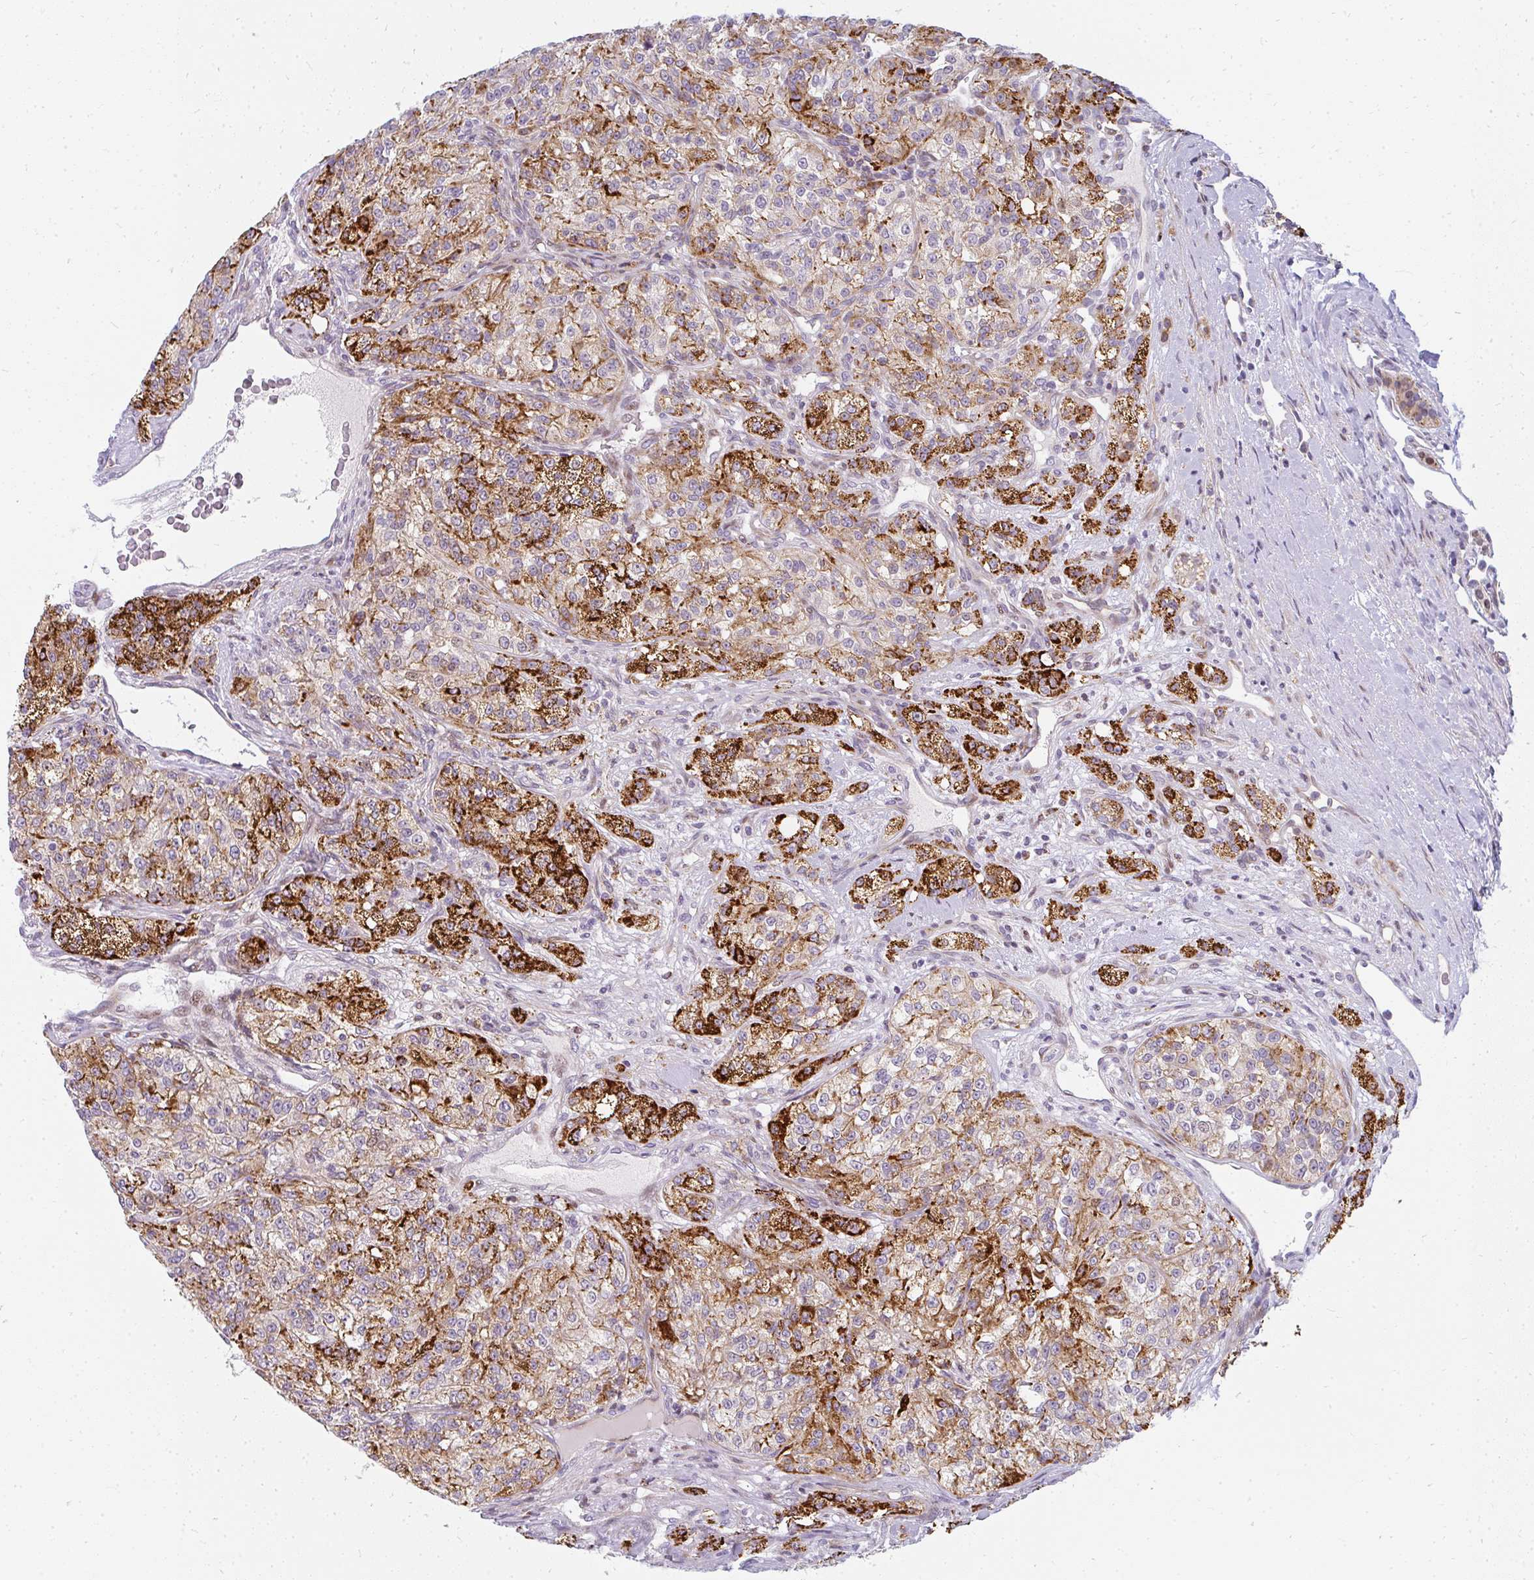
{"staining": {"intensity": "strong", "quantity": "25%-75%", "location": "cytoplasmic/membranous"}, "tissue": "renal cancer", "cell_type": "Tumor cells", "image_type": "cancer", "snomed": [{"axis": "morphology", "description": "Adenocarcinoma, NOS"}, {"axis": "topography", "description": "Kidney"}], "caption": "Immunohistochemical staining of renal cancer (adenocarcinoma) reveals strong cytoplasmic/membranous protein expression in about 25%-75% of tumor cells.", "gene": "PLA2G5", "patient": {"sex": "female", "age": 63}}